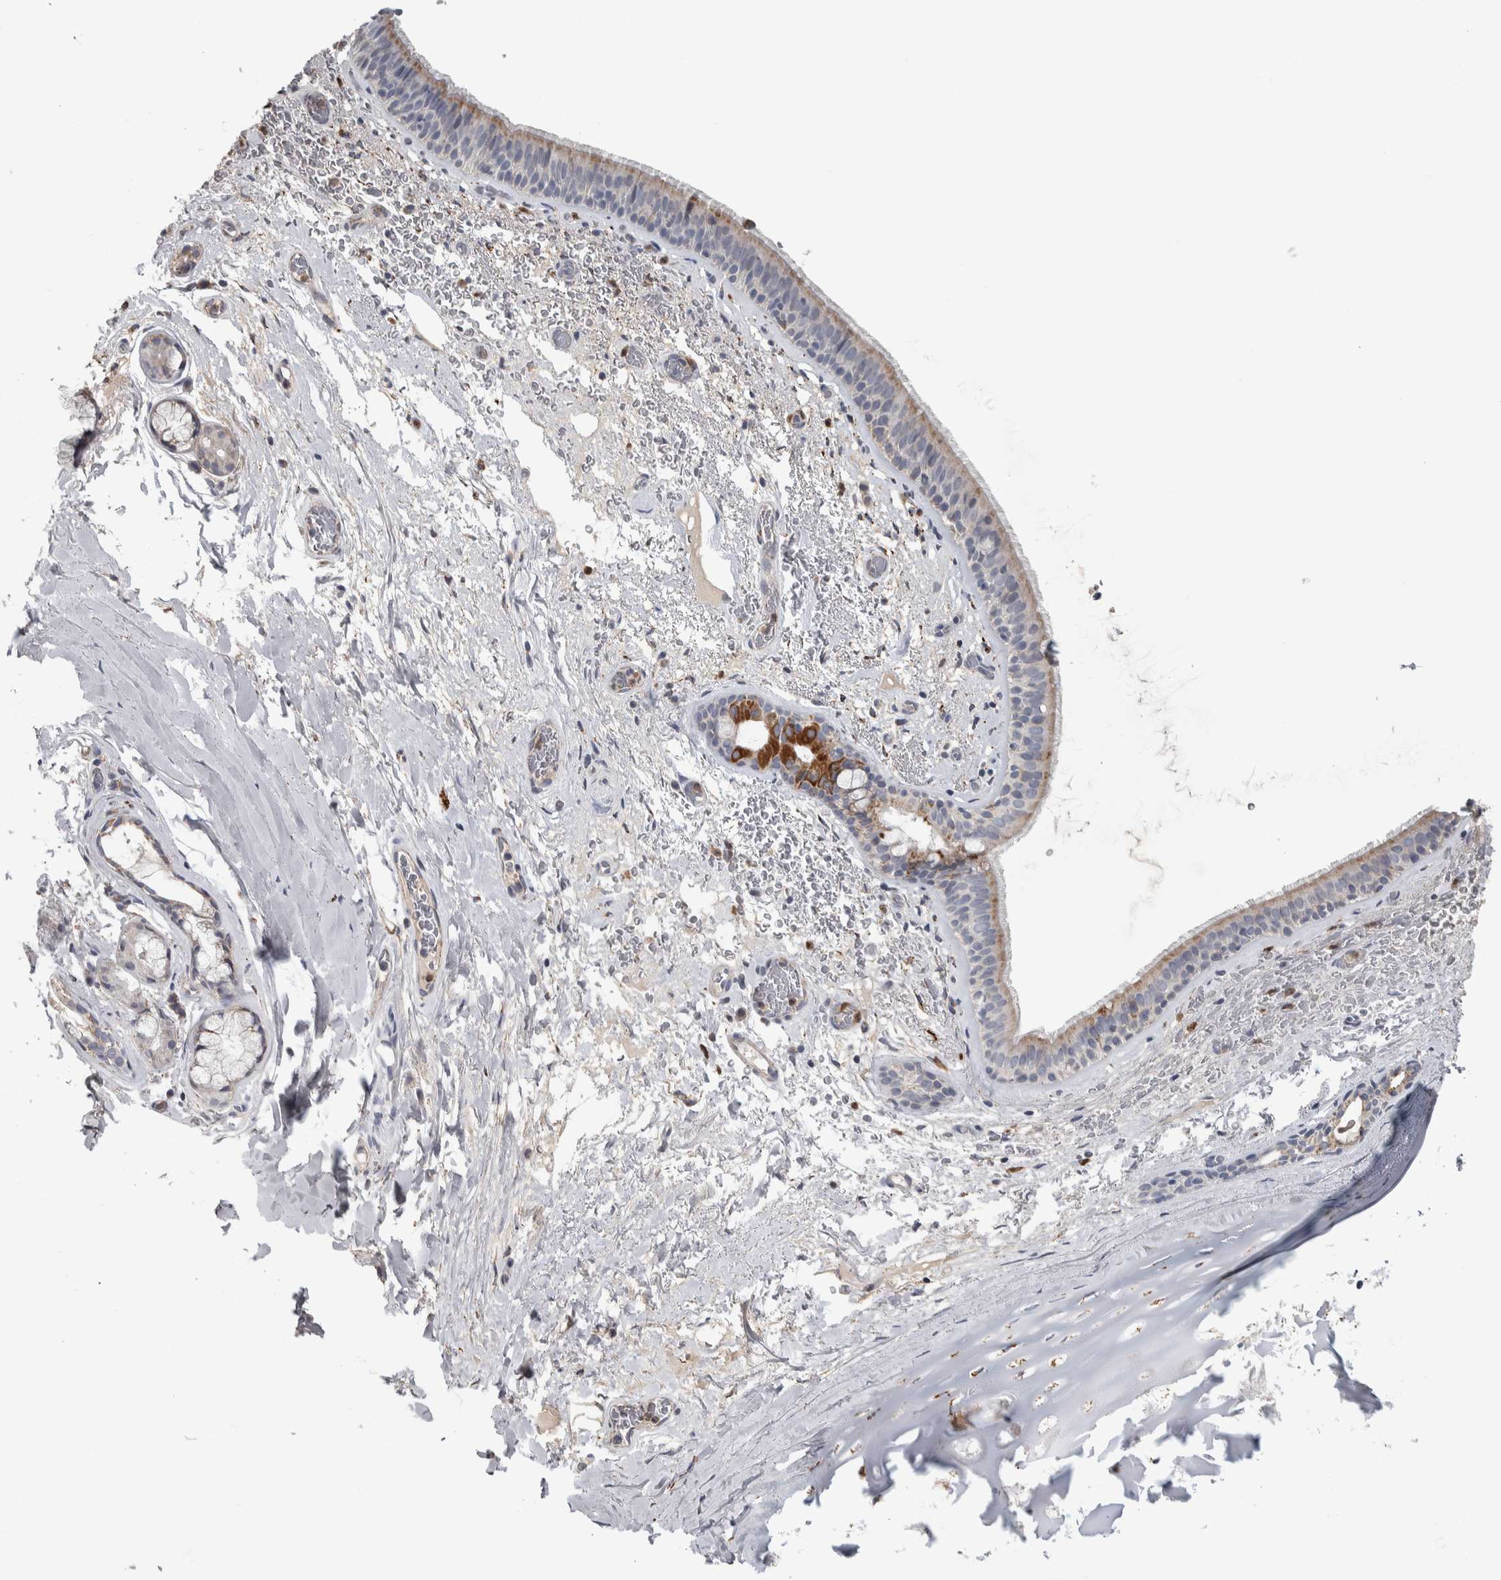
{"staining": {"intensity": "moderate", "quantity": "25%-75%", "location": "cytoplasmic/membranous"}, "tissue": "bronchus", "cell_type": "Respiratory epithelial cells", "image_type": "normal", "snomed": [{"axis": "morphology", "description": "Normal tissue, NOS"}, {"axis": "topography", "description": "Cartilage tissue"}], "caption": "Human bronchus stained for a protein (brown) shows moderate cytoplasmic/membranous positive positivity in about 25%-75% of respiratory epithelial cells.", "gene": "FAM78A", "patient": {"sex": "female", "age": 63}}